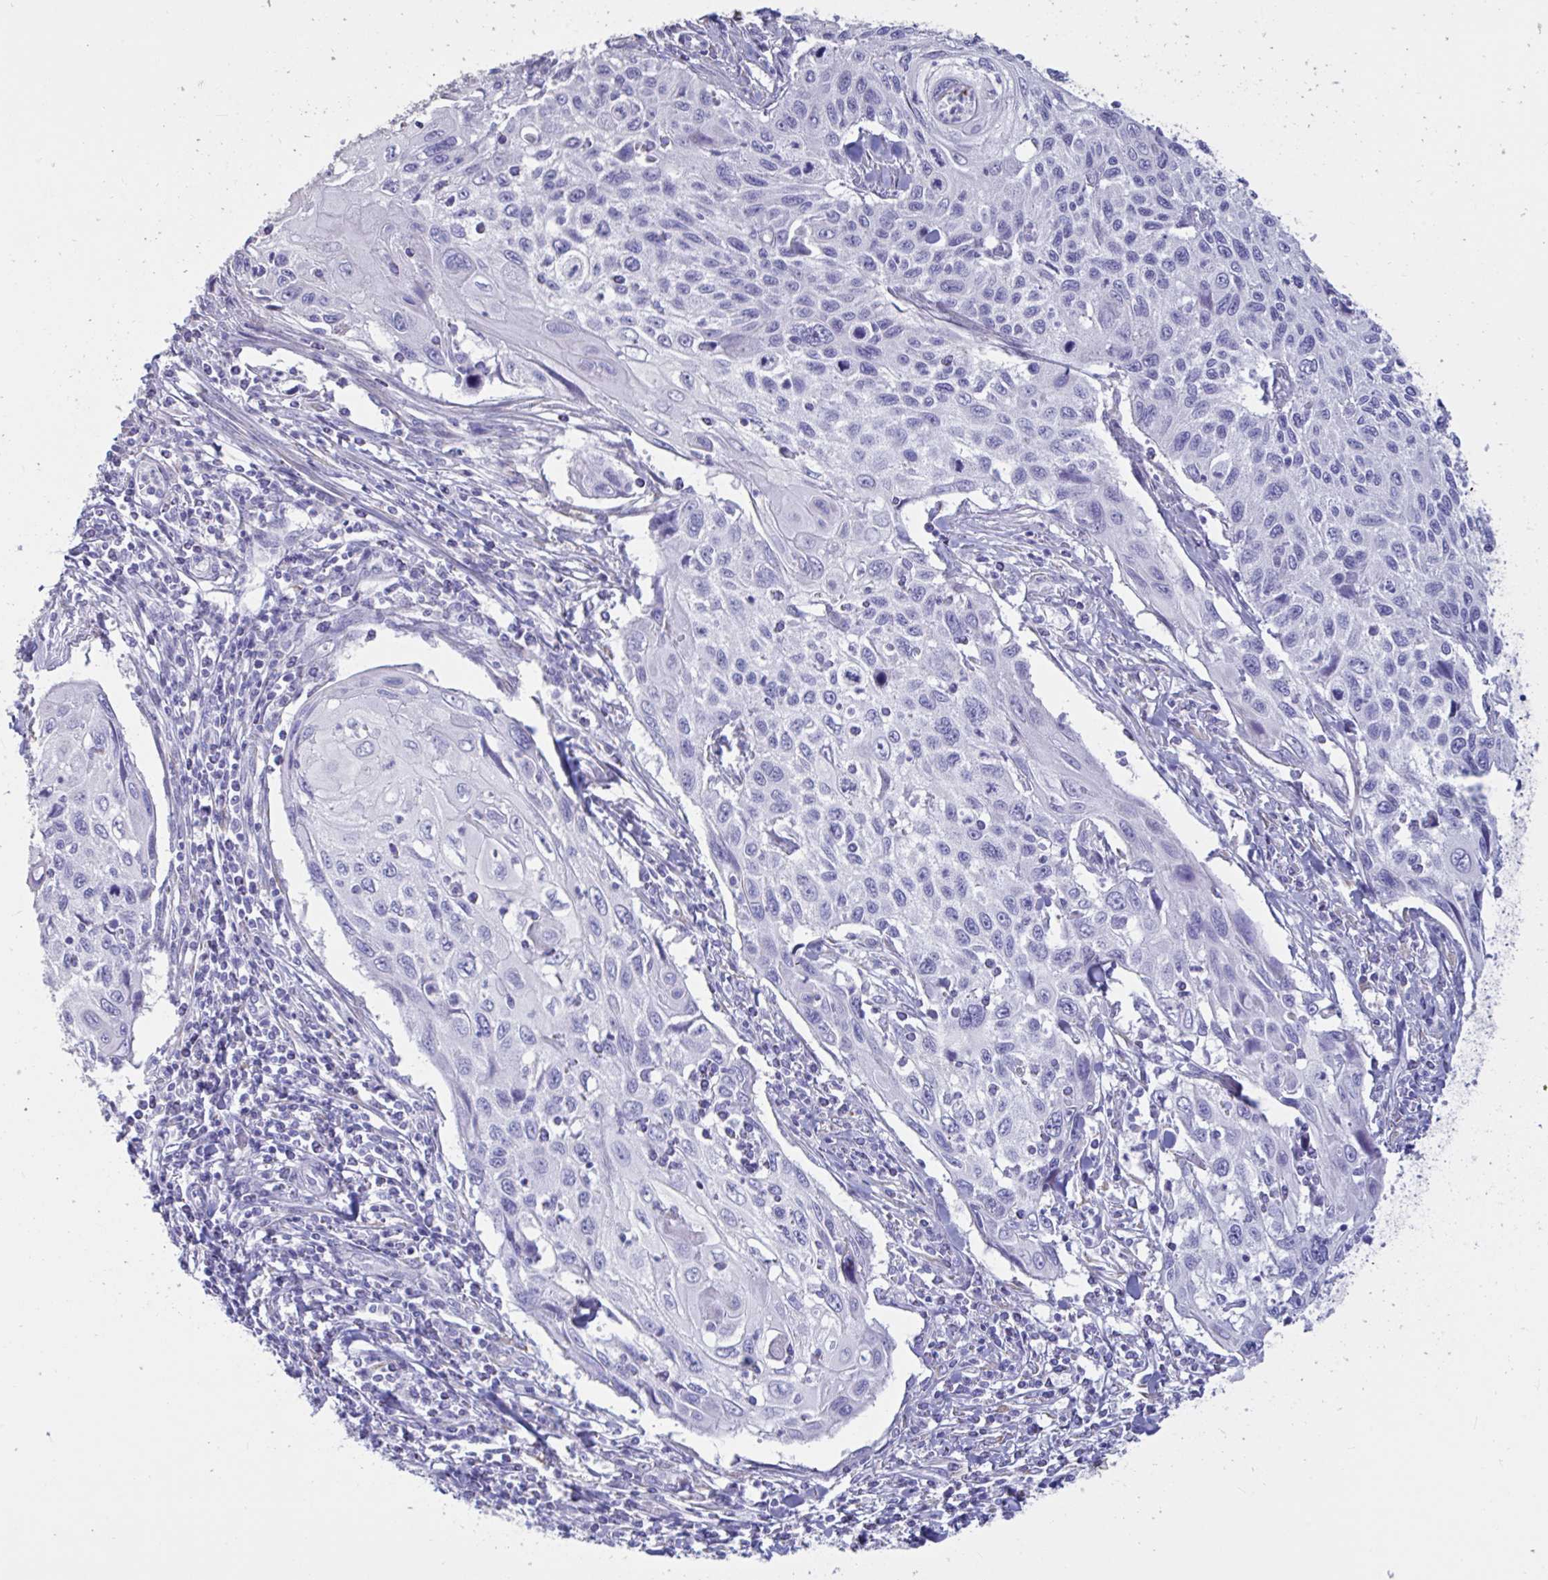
{"staining": {"intensity": "negative", "quantity": "none", "location": "none"}, "tissue": "cervical cancer", "cell_type": "Tumor cells", "image_type": "cancer", "snomed": [{"axis": "morphology", "description": "Squamous cell carcinoma, NOS"}, {"axis": "topography", "description": "Cervix"}], "caption": "Tumor cells are negative for brown protein staining in cervical cancer.", "gene": "TNNC1", "patient": {"sex": "female", "age": 70}}